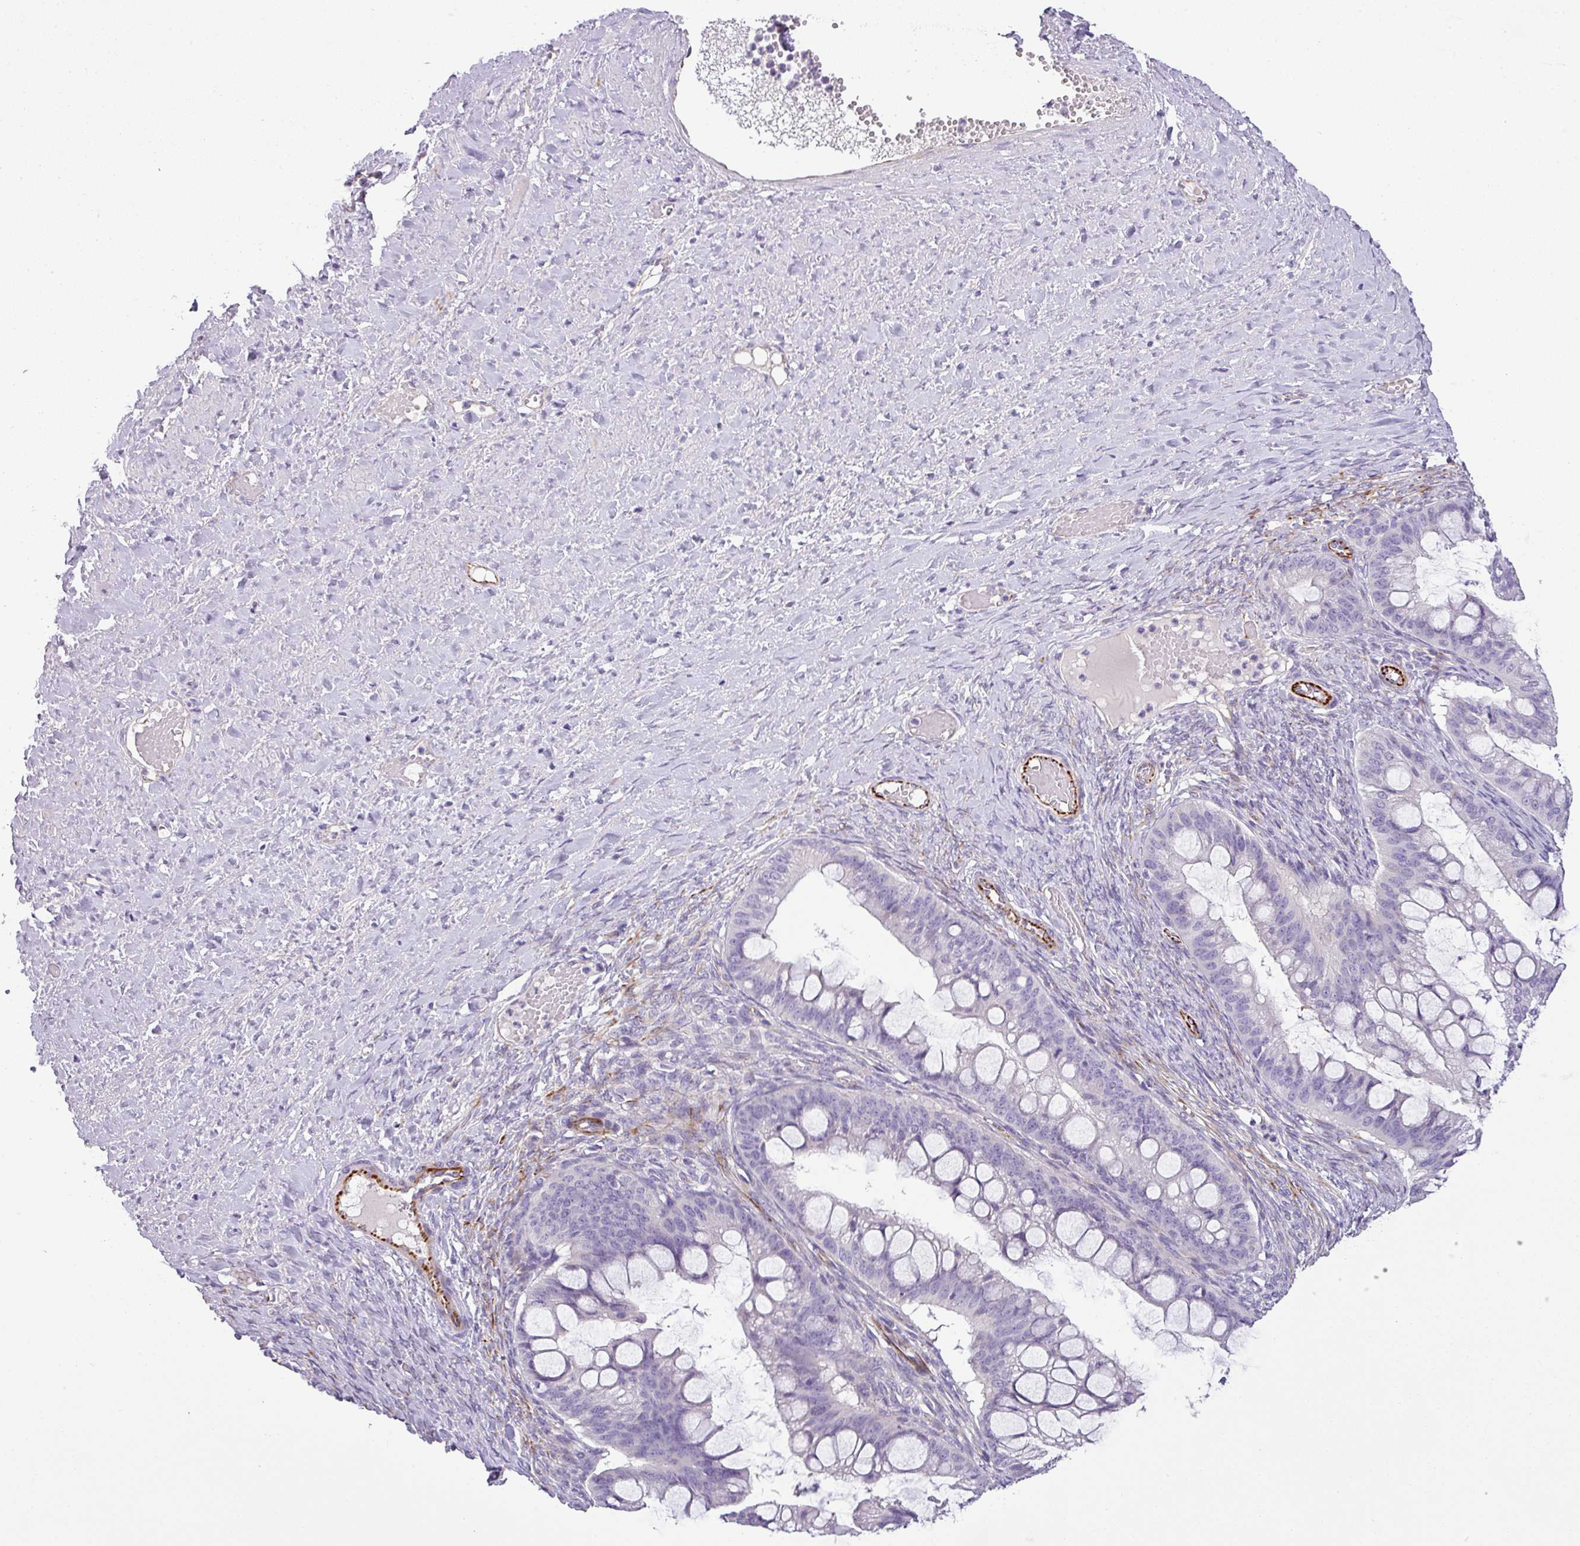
{"staining": {"intensity": "negative", "quantity": "none", "location": "none"}, "tissue": "ovarian cancer", "cell_type": "Tumor cells", "image_type": "cancer", "snomed": [{"axis": "morphology", "description": "Cystadenocarcinoma, mucinous, NOS"}, {"axis": "topography", "description": "Ovary"}], "caption": "This is an immunohistochemistry photomicrograph of mucinous cystadenocarcinoma (ovarian). There is no staining in tumor cells.", "gene": "ENSG00000273748", "patient": {"sex": "female", "age": 73}}